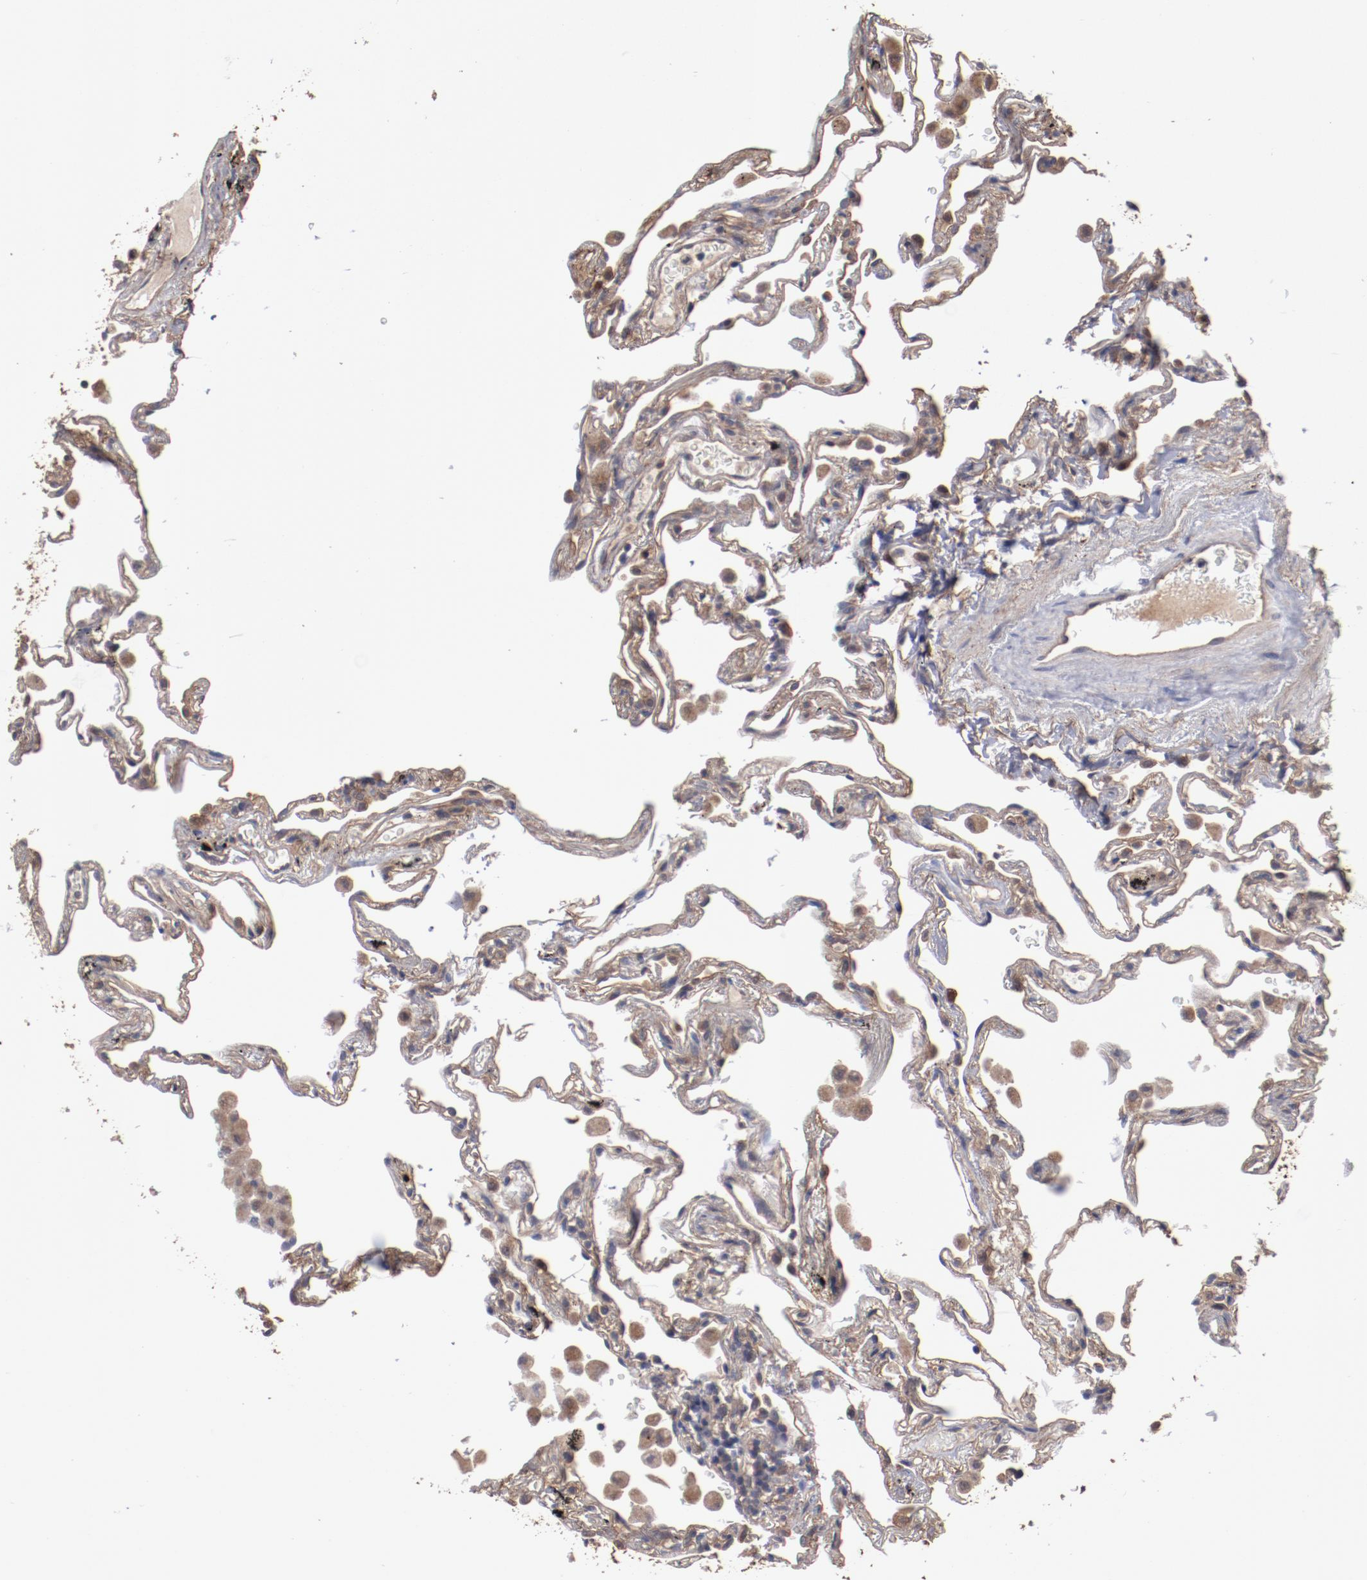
{"staining": {"intensity": "moderate", "quantity": "25%-75%", "location": "cytoplasmic/membranous"}, "tissue": "lung", "cell_type": "Alveolar cells", "image_type": "normal", "snomed": [{"axis": "morphology", "description": "Normal tissue, NOS"}, {"axis": "morphology", "description": "Inflammation, NOS"}, {"axis": "topography", "description": "Lung"}], "caption": "Immunohistochemistry (DAB (3,3'-diaminobenzidine)) staining of normal lung exhibits moderate cytoplasmic/membranous protein positivity in about 25%-75% of alveolar cells. The staining was performed using DAB (3,3'-diaminobenzidine) to visualize the protein expression in brown, while the nuclei were stained in blue with hematoxylin (Magnification: 20x).", "gene": "DNAAF2", "patient": {"sex": "male", "age": 69}}